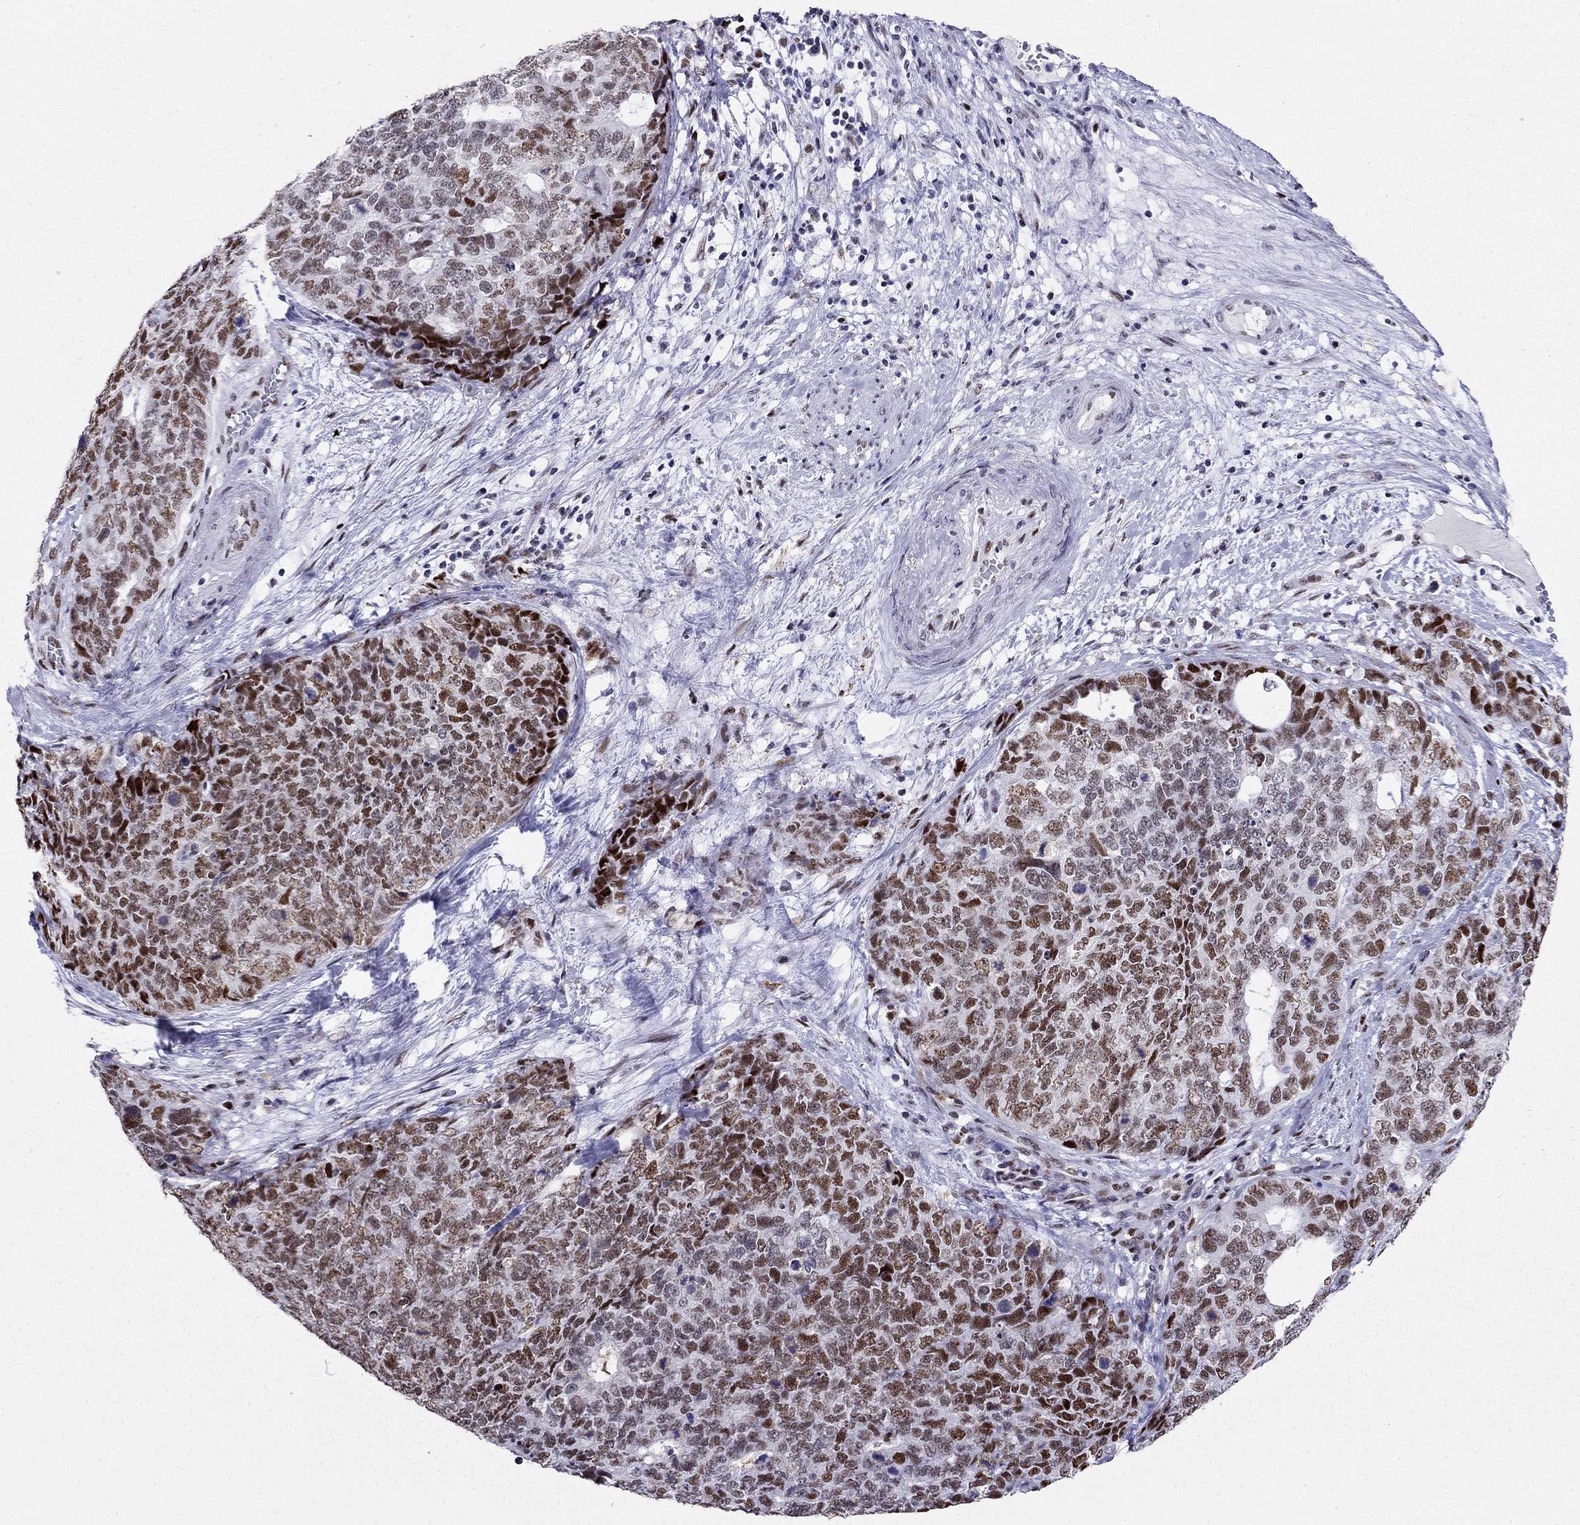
{"staining": {"intensity": "strong", "quantity": "25%-75%", "location": "nuclear"}, "tissue": "cervical cancer", "cell_type": "Tumor cells", "image_type": "cancer", "snomed": [{"axis": "morphology", "description": "Squamous cell carcinoma, NOS"}, {"axis": "topography", "description": "Cervix"}], "caption": "Brown immunohistochemical staining in human squamous cell carcinoma (cervical) shows strong nuclear positivity in about 25%-75% of tumor cells.", "gene": "PPM1G", "patient": {"sex": "female", "age": 63}}